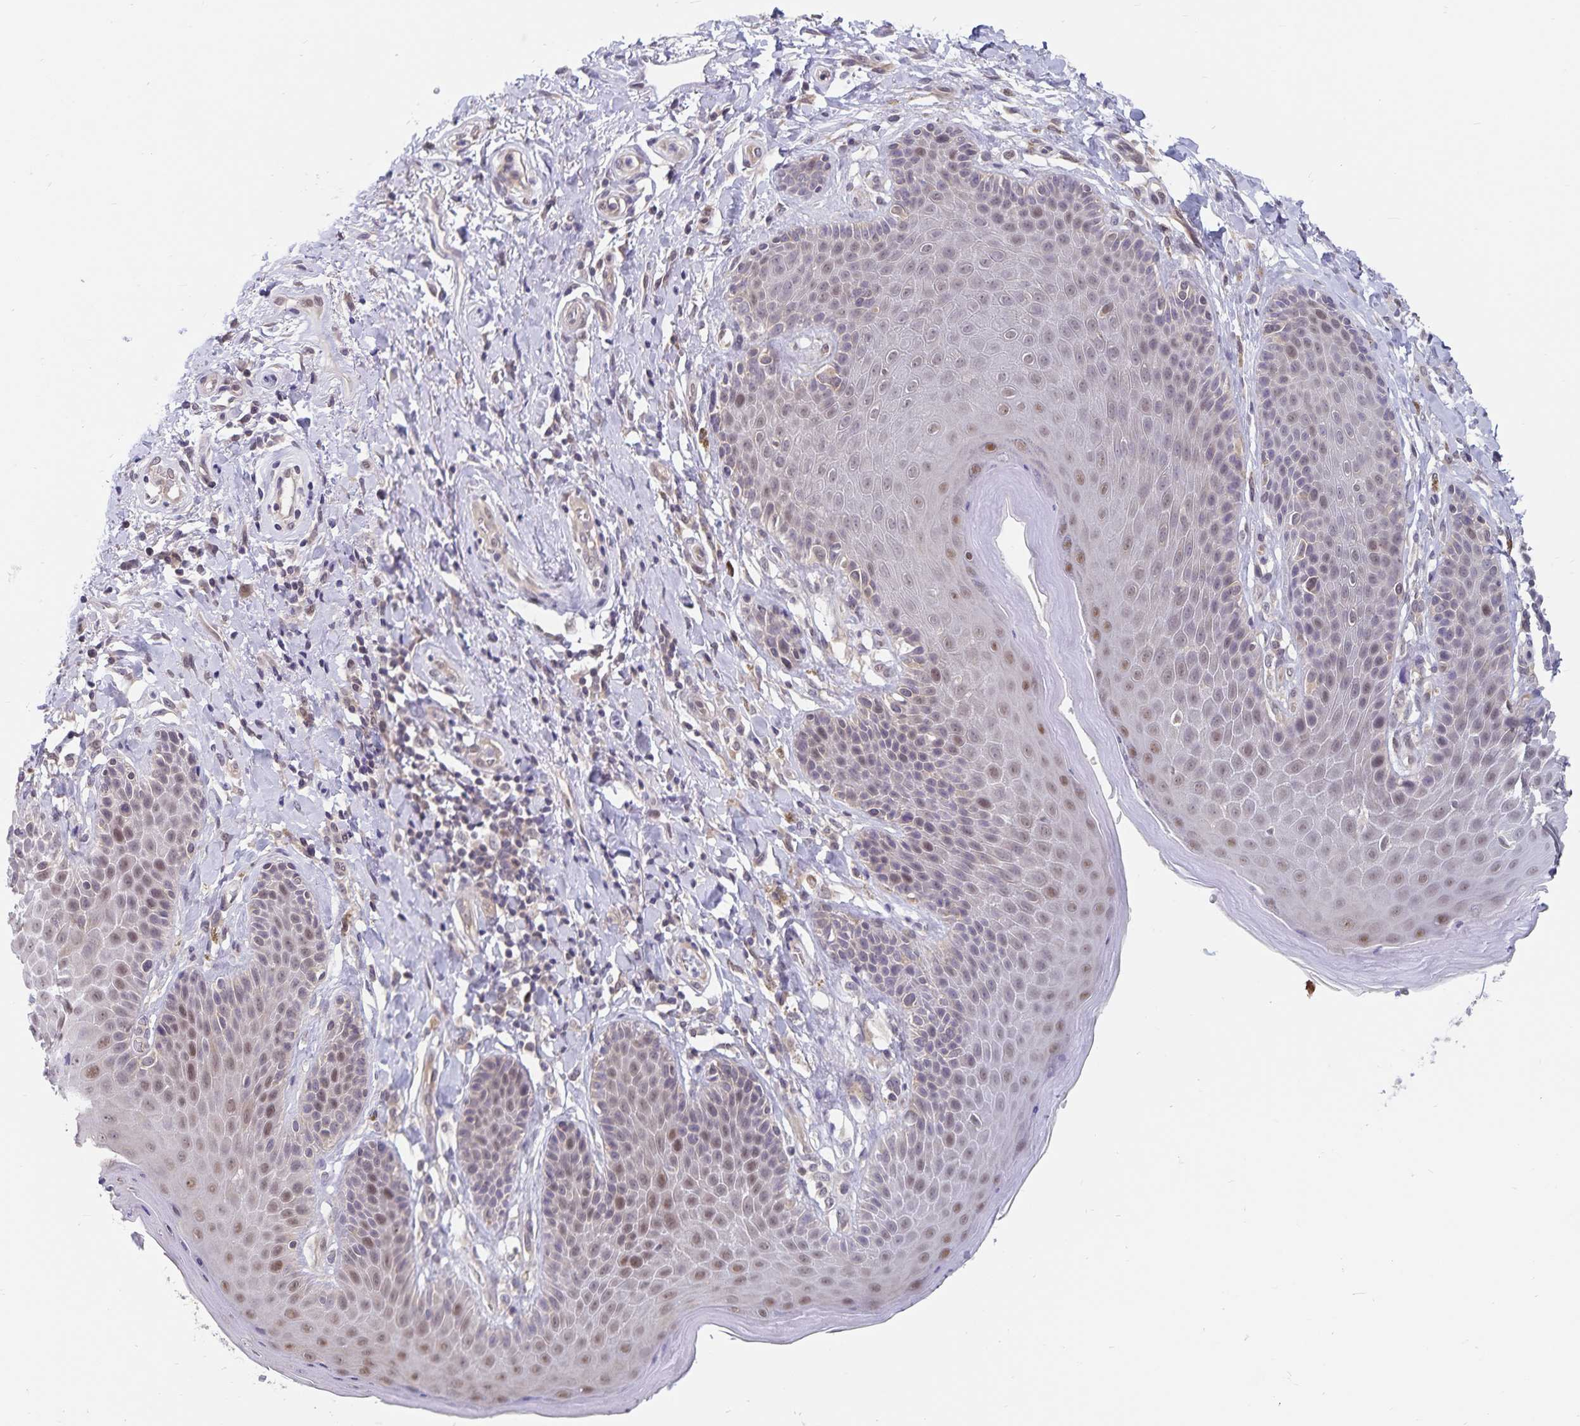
{"staining": {"intensity": "moderate", "quantity": "25%-75%", "location": "nuclear"}, "tissue": "skin", "cell_type": "Epidermal cells", "image_type": "normal", "snomed": [{"axis": "morphology", "description": "Normal tissue, NOS"}, {"axis": "topography", "description": "Anal"}, {"axis": "topography", "description": "Peripheral nerve tissue"}], "caption": "Epidermal cells show moderate nuclear staining in approximately 25%-75% of cells in normal skin.", "gene": "BAG6", "patient": {"sex": "male", "age": 51}}